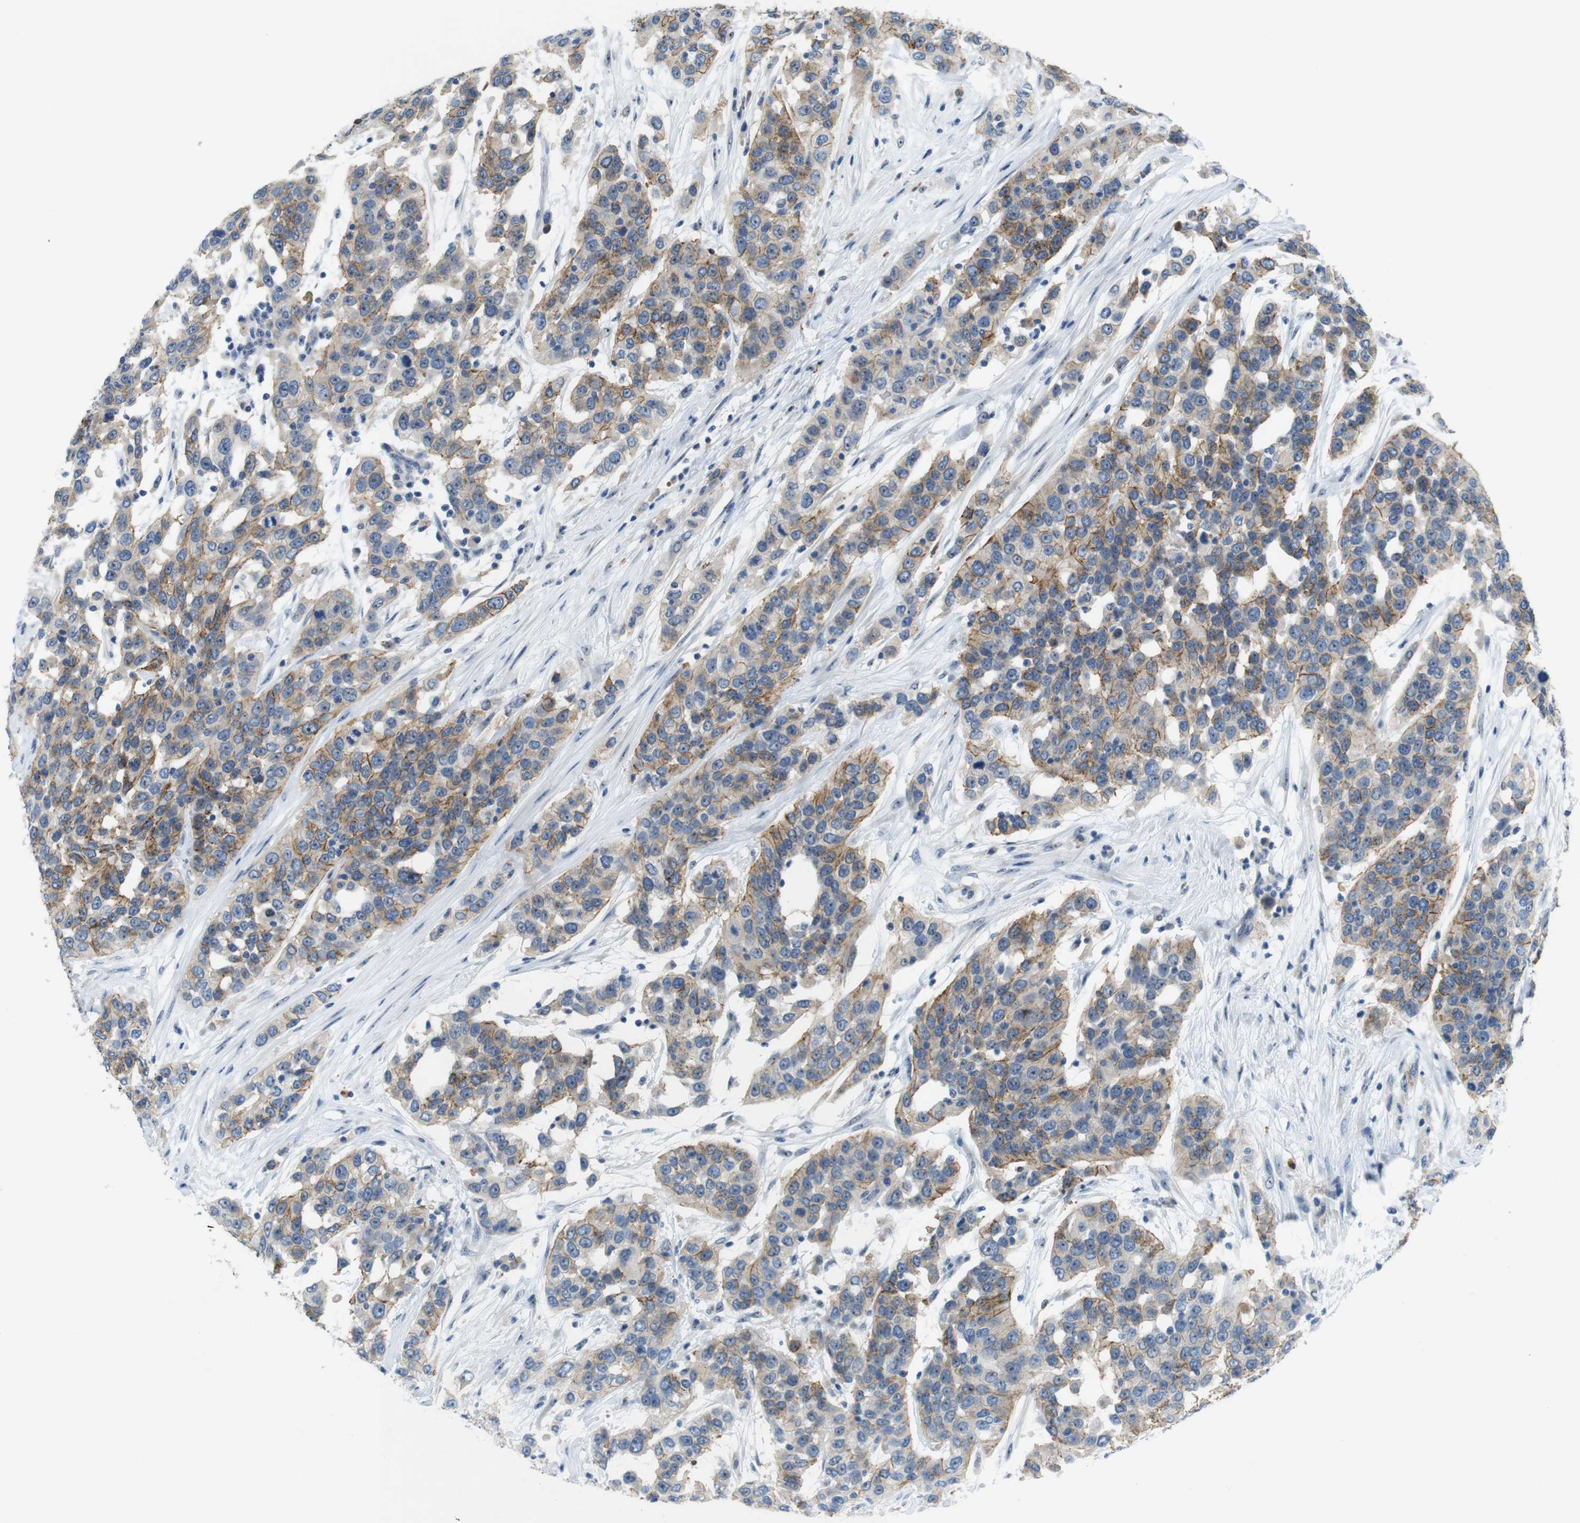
{"staining": {"intensity": "moderate", "quantity": "25%-75%", "location": "cytoplasmic/membranous"}, "tissue": "urothelial cancer", "cell_type": "Tumor cells", "image_type": "cancer", "snomed": [{"axis": "morphology", "description": "Urothelial carcinoma, High grade"}, {"axis": "topography", "description": "Urinary bladder"}], "caption": "This photomicrograph demonstrates immunohistochemistry staining of high-grade urothelial carcinoma, with medium moderate cytoplasmic/membranous staining in approximately 25%-75% of tumor cells.", "gene": "TJP3", "patient": {"sex": "female", "age": 80}}